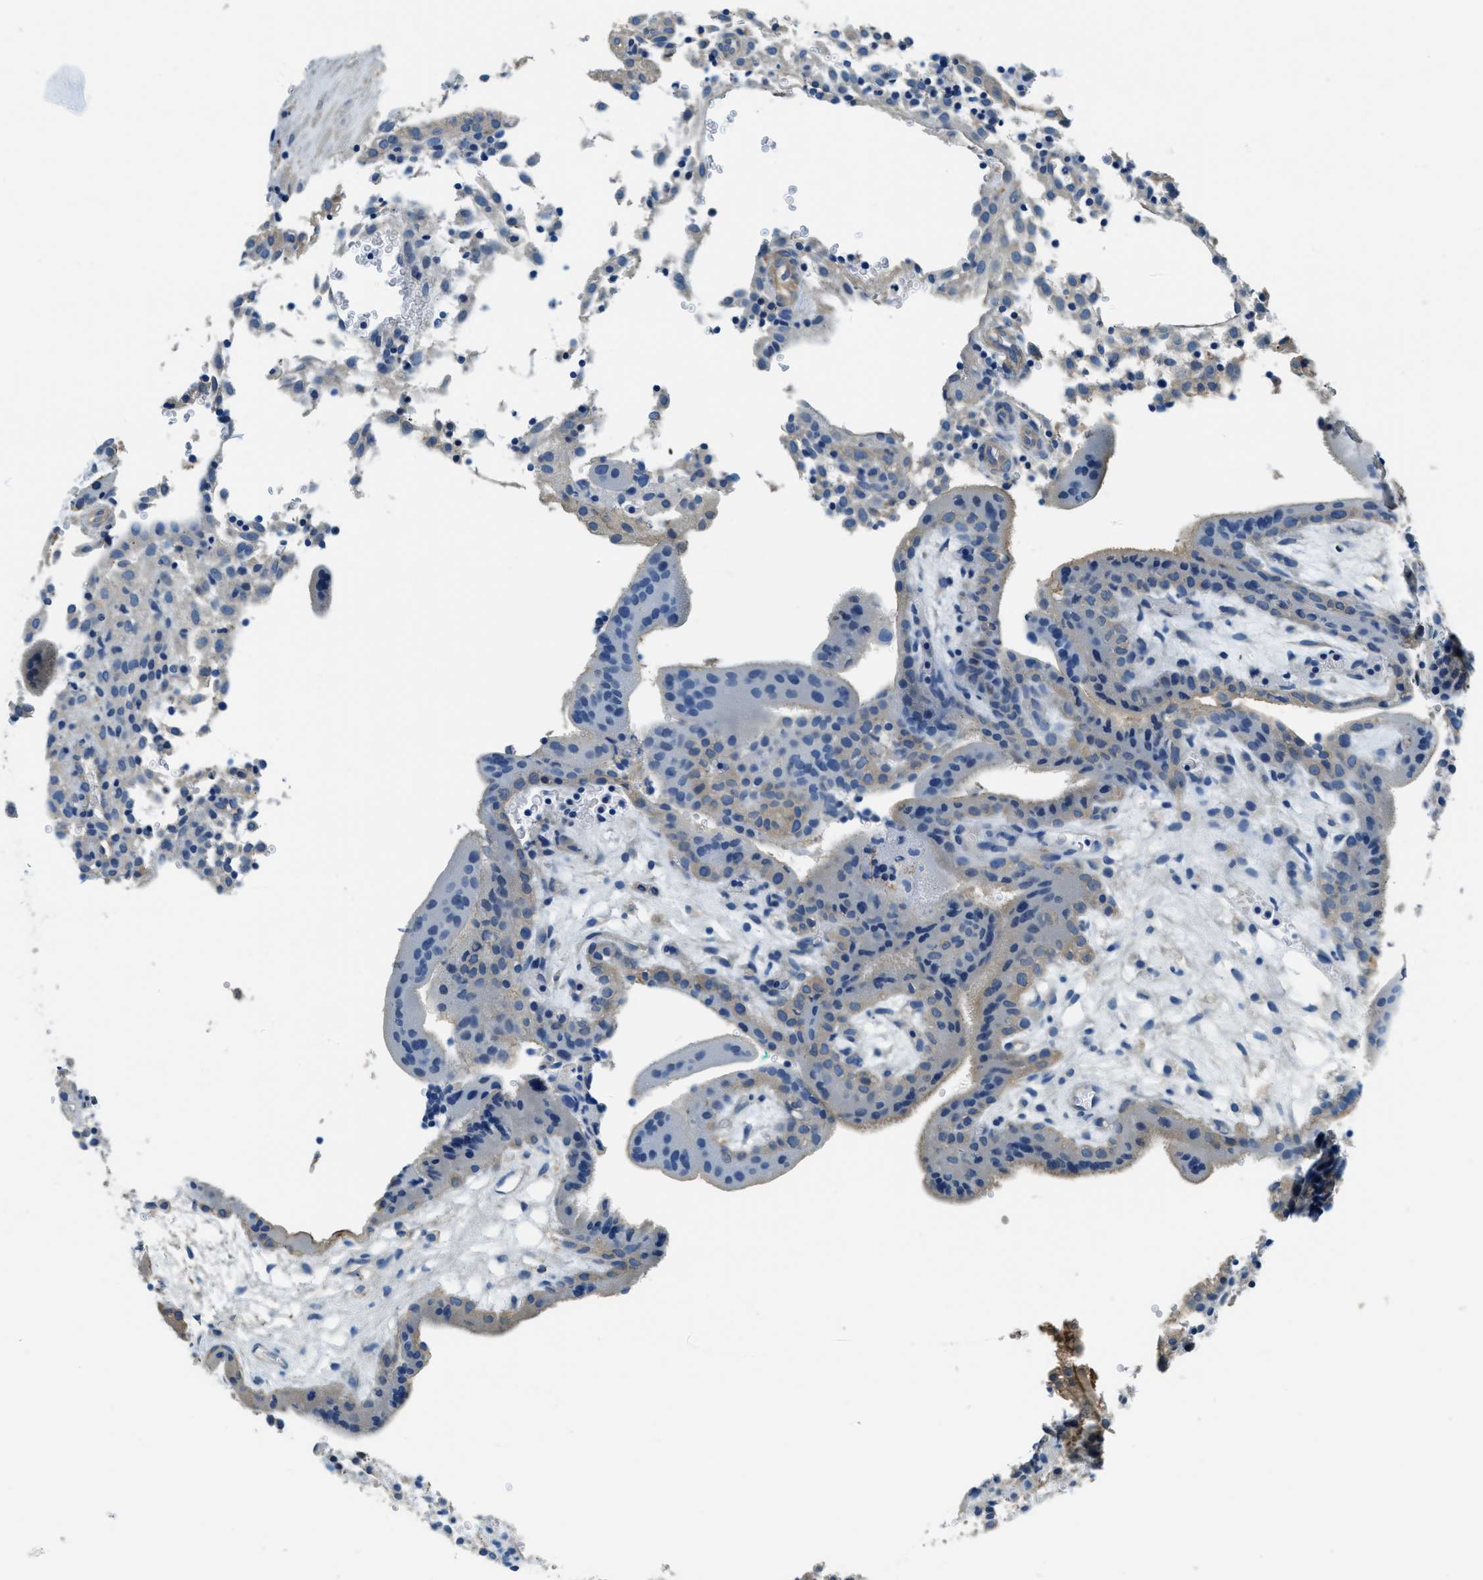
{"staining": {"intensity": "moderate", "quantity": ">75%", "location": "cytoplasmic/membranous"}, "tissue": "placenta", "cell_type": "Decidual cells", "image_type": "normal", "snomed": [{"axis": "morphology", "description": "Normal tissue, NOS"}, {"axis": "topography", "description": "Placenta"}], "caption": "This is an image of immunohistochemistry staining of normal placenta, which shows moderate positivity in the cytoplasmic/membranous of decidual cells.", "gene": "TWF1", "patient": {"sex": "female", "age": 18}}